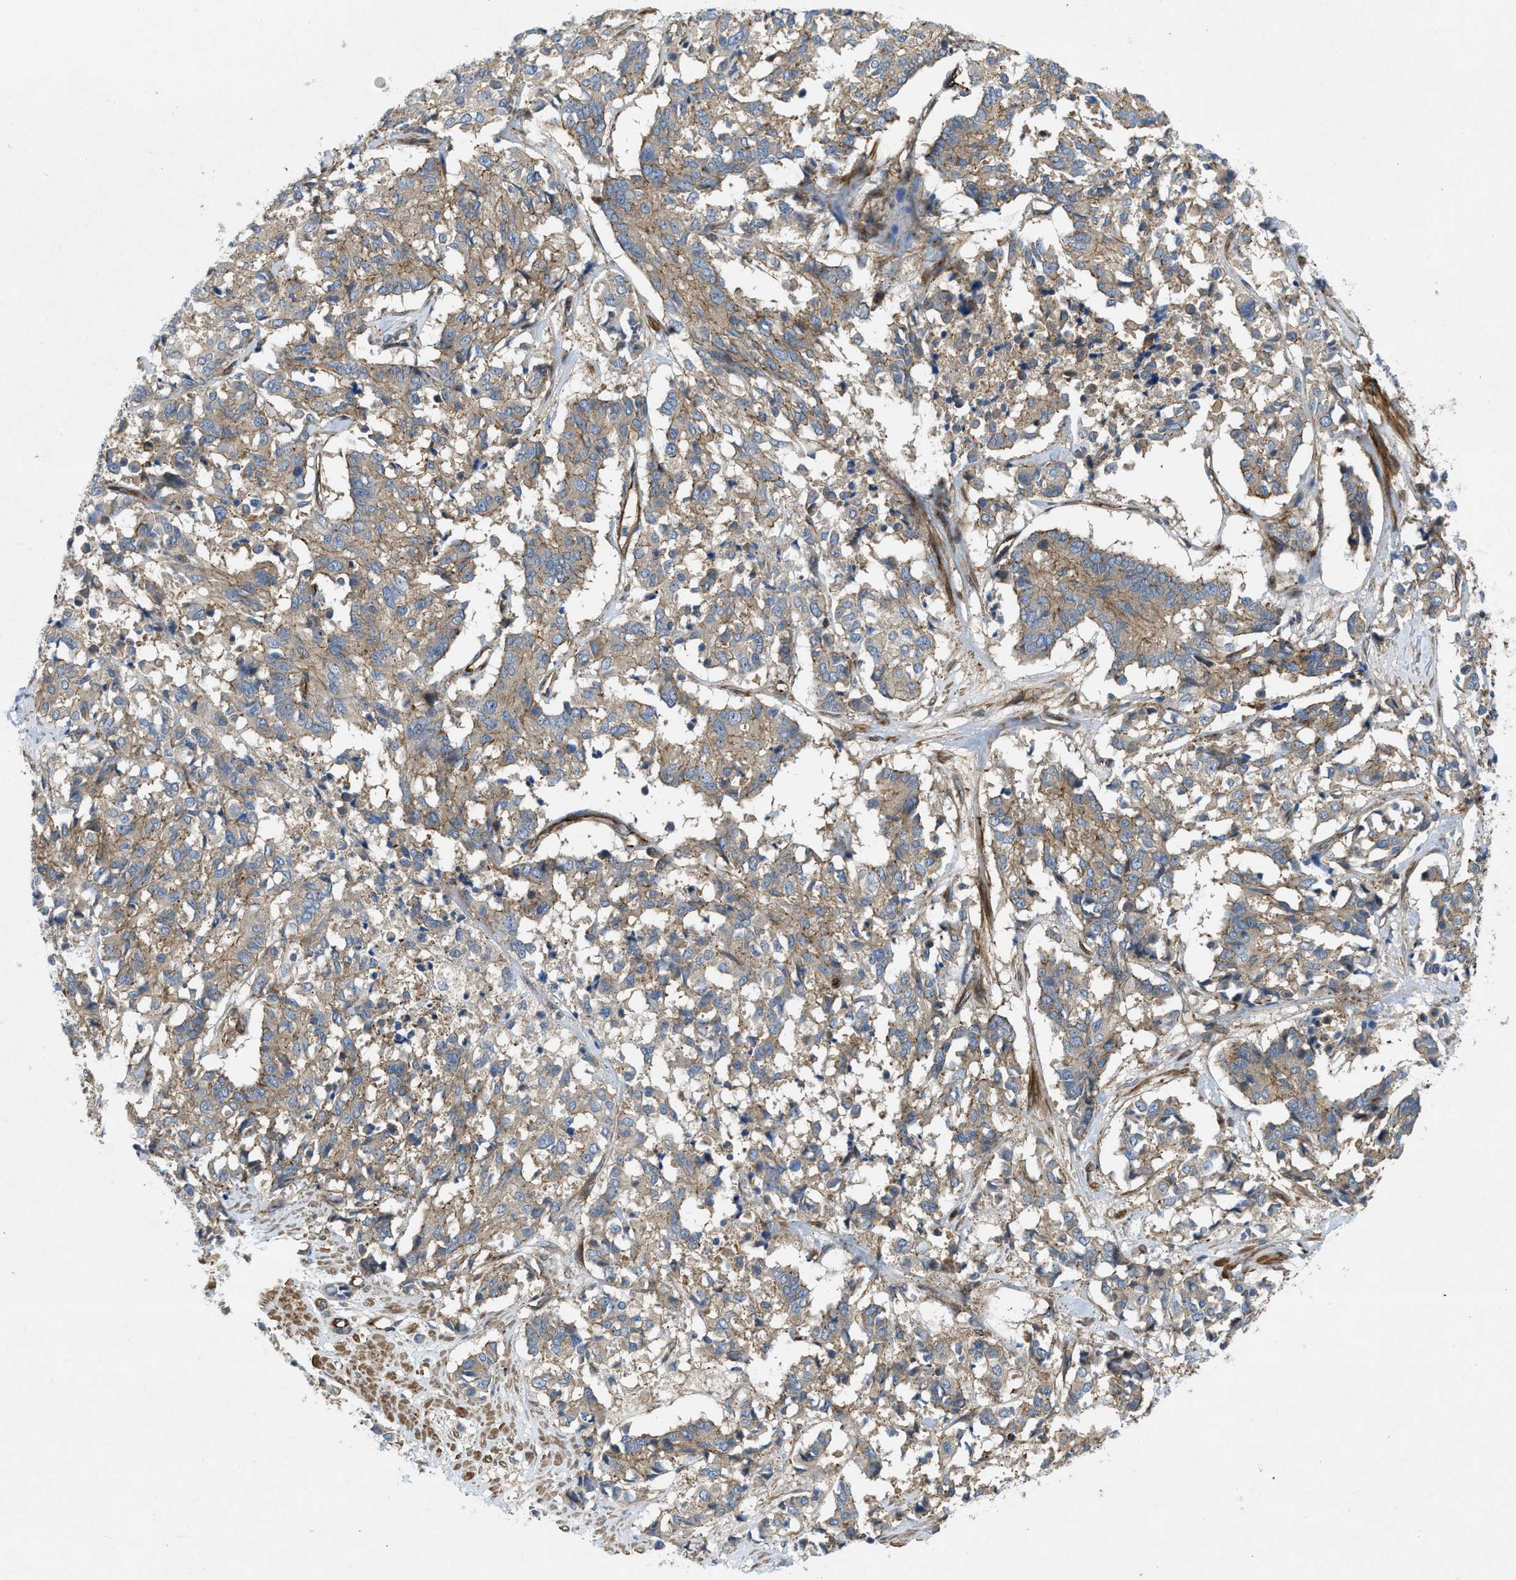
{"staining": {"intensity": "moderate", "quantity": ">75%", "location": "cytoplasmic/membranous"}, "tissue": "cervical cancer", "cell_type": "Tumor cells", "image_type": "cancer", "snomed": [{"axis": "morphology", "description": "Squamous cell carcinoma, NOS"}, {"axis": "topography", "description": "Cervix"}], "caption": "Protein staining by immunohistochemistry demonstrates moderate cytoplasmic/membranous positivity in about >75% of tumor cells in cervical cancer. Ihc stains the protein of interest in brown and the nuclei are stained blue.", "gene": "NYNRIN", "patient": {"sex": "female", "age": 35}}